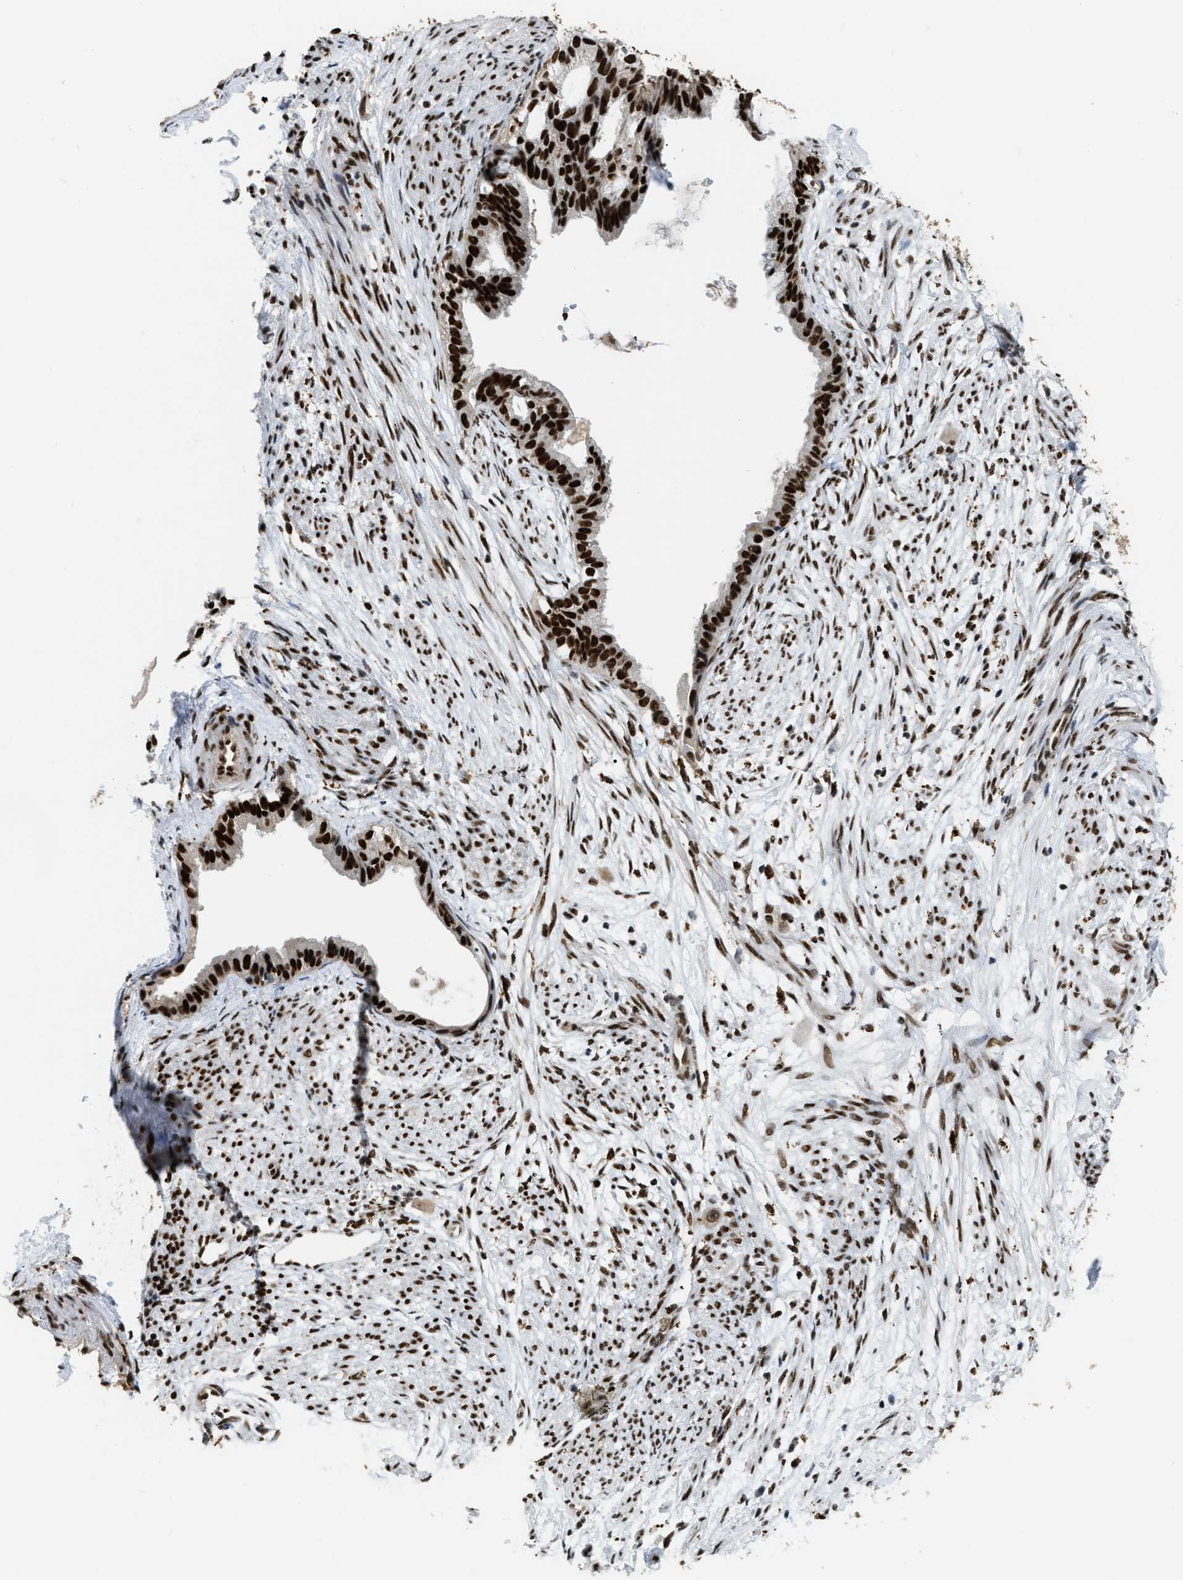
{"staining": {"intensity": "strong", "quantity": ">75%", "location": "nuclear"}, "tissue": "cervical cancer", "cell_type": "Tumor cells", "image_type": "cancer", "snomed": [{"axis": "morphology", "description": "Normal tissue, NOS"}, {"axis": "morphology", "description": "Adenocarcinoma, NOS"}, {"axis": "topography", "description": "Cervix"}, {"axis": "topography", "description": "Endometrium"}], "caption": "Cervical adenocarcinoma stained with DAB immunohistochemistry (IHC) demonstrates high levels of strong nuclear expression in about >75% of tumor cells. Using DAB (3,3'-diaminobenzidine) (brown) and hematoxylin (blue) stains, captured at high magnification using brightfield microscopy.", "gene": "NUMA1", "patient": {"sex": "female", "age": 86}}